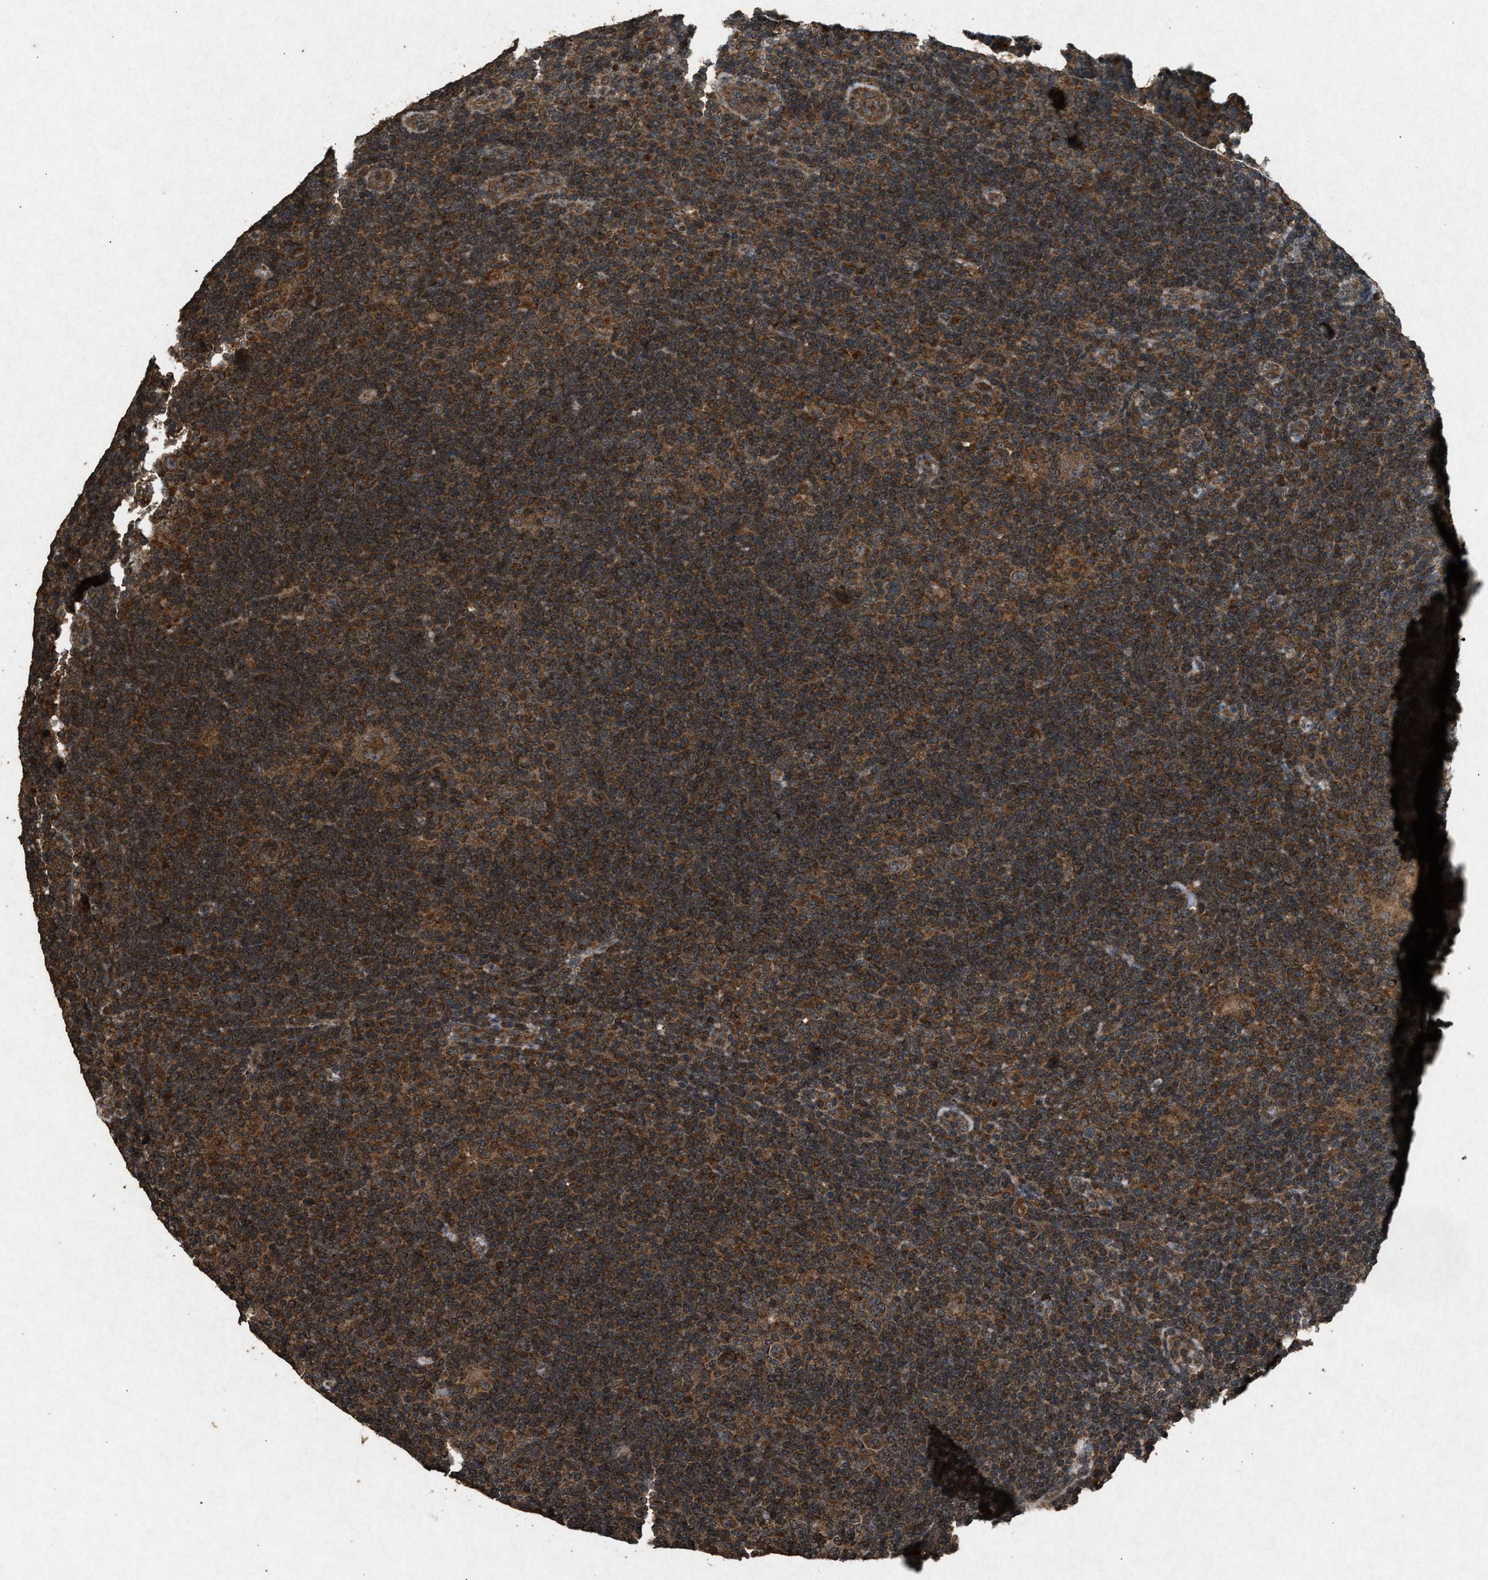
{"staining": {"intensity": "moderate", "quantity": ">75%", "location": "cytoplasmic/membranous"}, "tissue": "lymphoma", "cell_type": "Tumor cells", "image_type": "cancer", "snomed": [{"axis": "morphology", "description": "Hodgkin's disease, NOS"}, {"axis": "topography", "description": "Lymph node"}], "caption": "Lymphoma tissue exhibits moderate cytoplasmic/membranous expression in about >75% of tumor cells, visualized by immunohistochemistry.", "gene": "OAS1", "patient": {"sex": "female", "age": 57}}